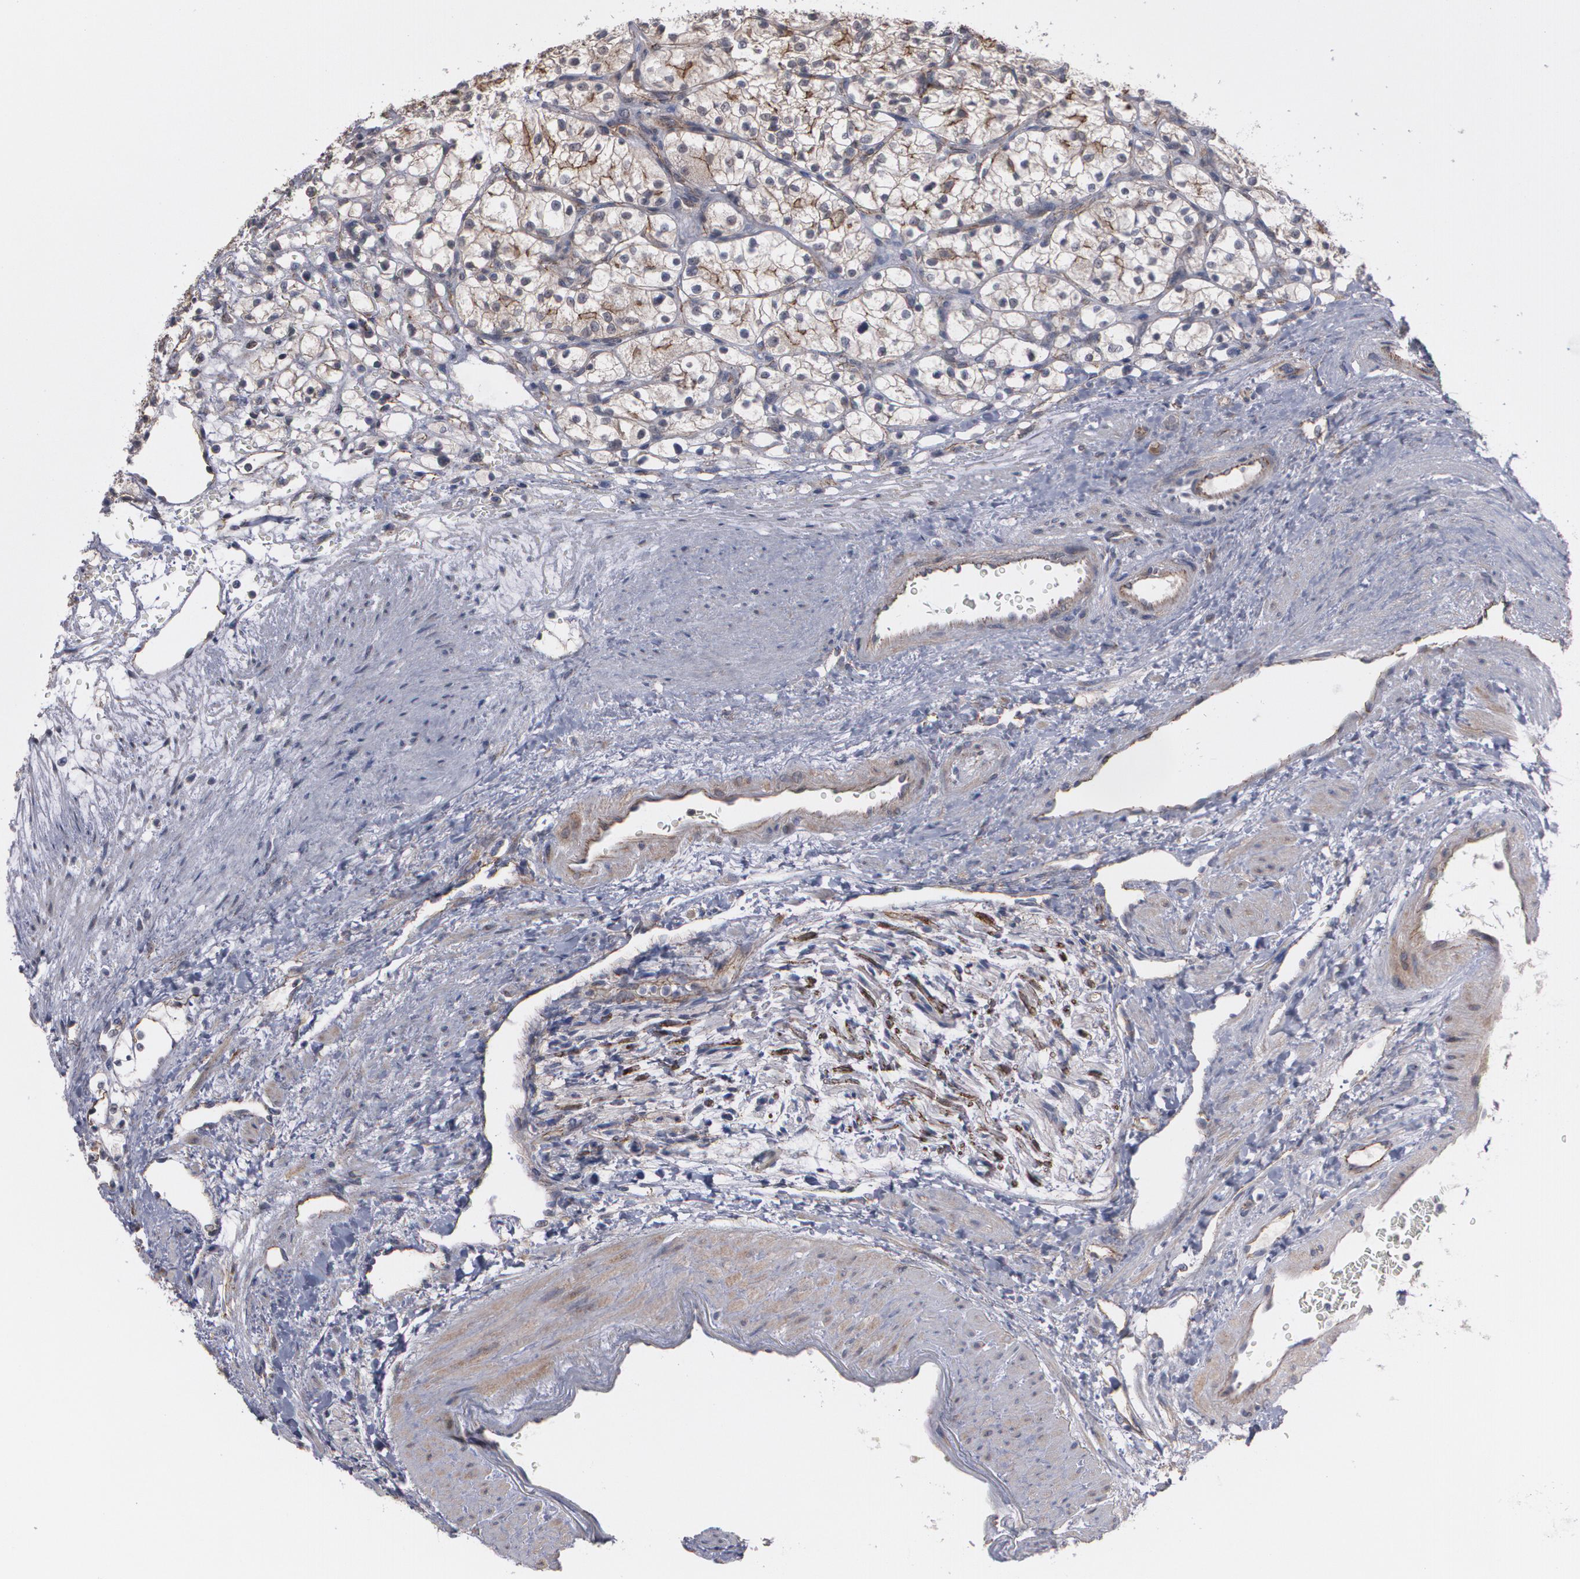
{"staining": {"intensity": "moderate", "quantity": ">75%", "location": "cytoplasmic/membranous"}, "tissue": "renal cancer", "cell_type": "Tumor cells", "image_type": "cancer", "snomed": [{"axis": "morphology", "description": "Adenocarcinoma, NOS"}, {"axis": "topography", "description": "Kidney"}], "caption": "An immunohistochemistry image of neoplastic tissue is shown. Protein staining in brown labels moderate cytoplasmic/membranous positivity in adenocarcinoma (renal) within tumor cells.", "gene": "TJP1", "patient": {"sex": "female", "age": 60}}